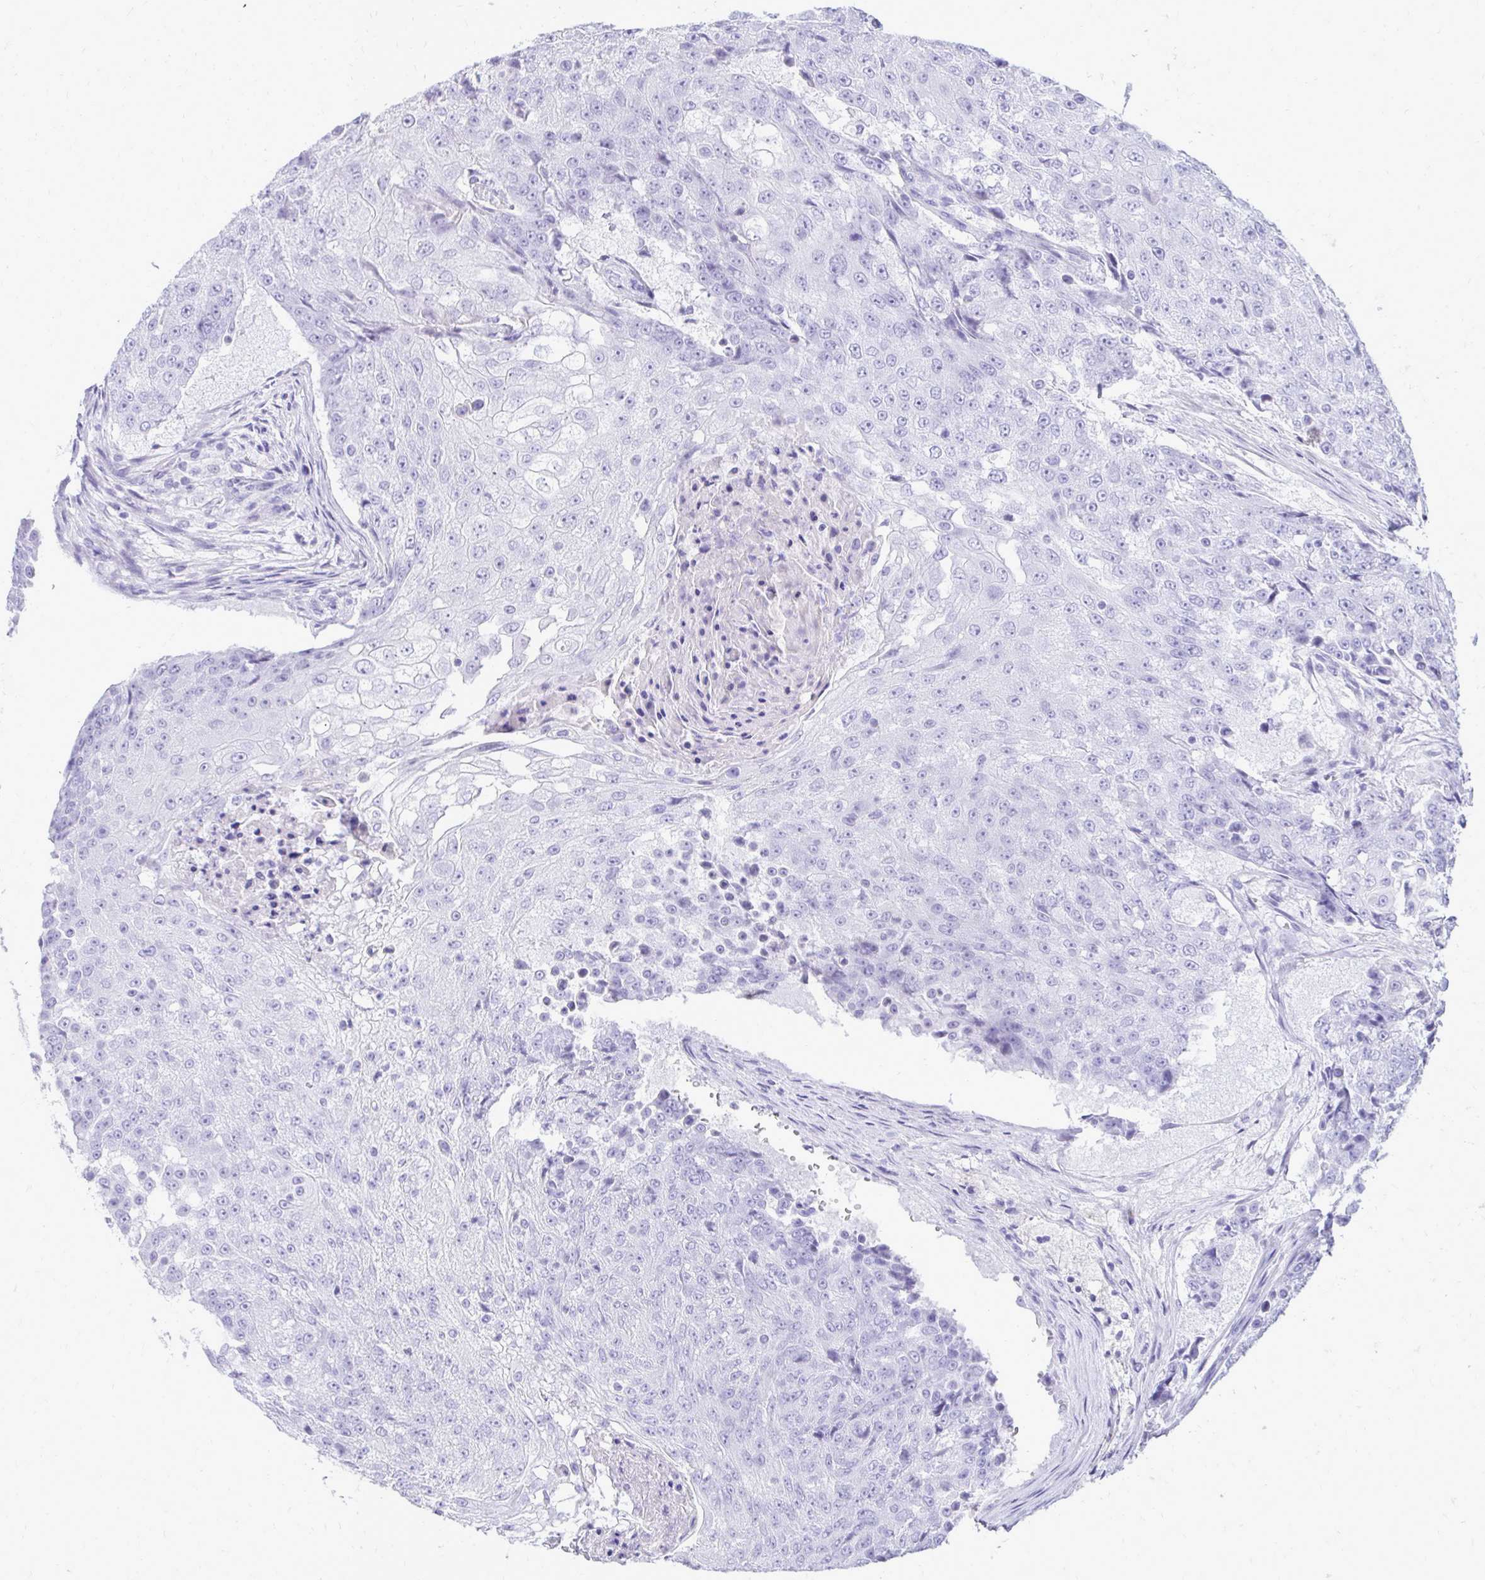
{"staining": {"intensity": "negative", "quantity": "none", "location": "none"}, "tissue": "urothelial cancer", "cell_type": "Tumor cells", "image_type": "cancer", "snomed": [{"axis": "morphology", "description": "Urothelial carcinoma, High grade"}, {"axis": "topography", "description": "Urinary bladder"}], "caption": "Tumor cells are negative for brown protein staining in urothelial cancer.", "gene": "ANKDD1B", "patient": {"sex": "female", "age": 63}}